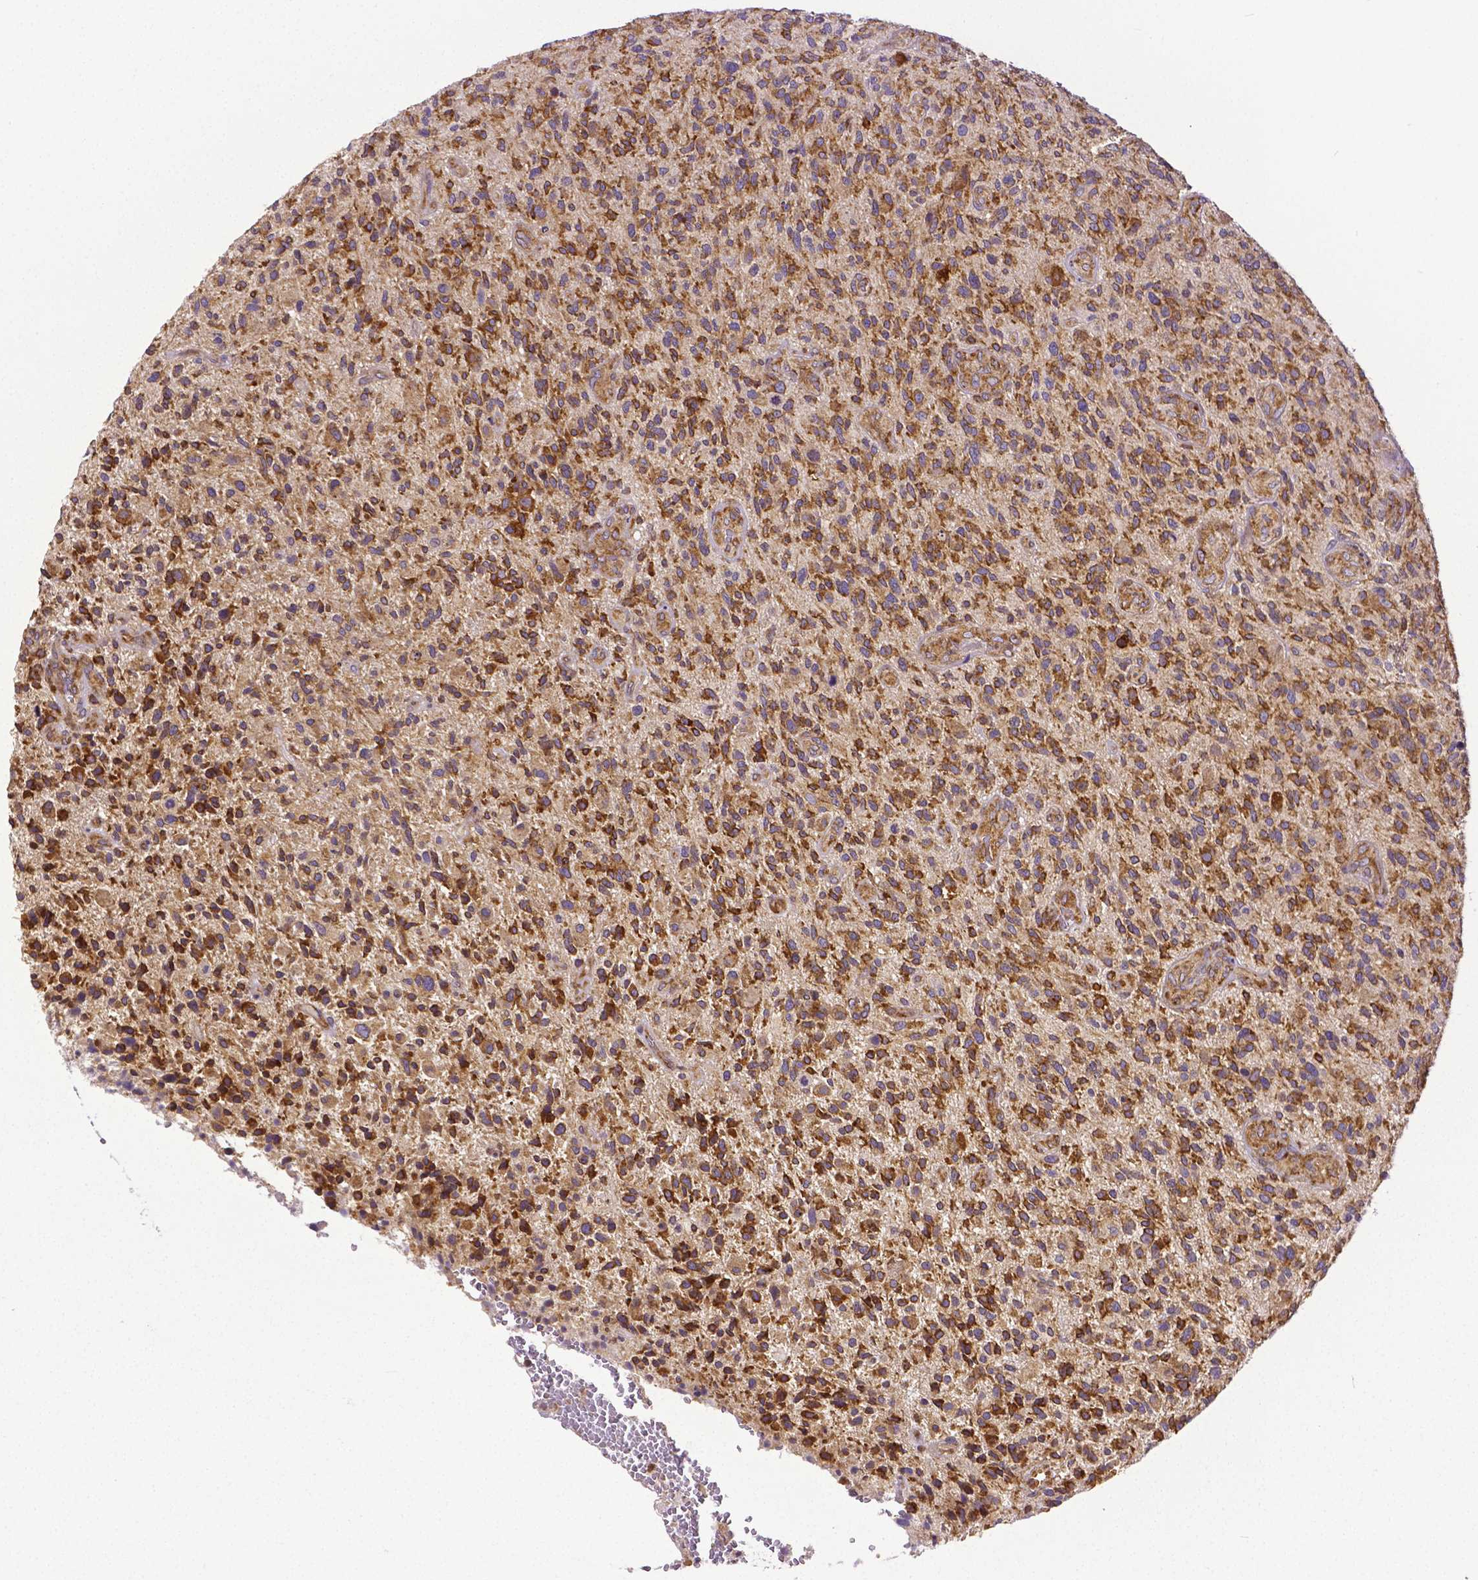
{"staining": {"intensity": "strong", "quantity": ">75%", "location": "cytoplasmic/membranous"}, "tissue": "glioma", "cell_type": "Tumor cells", "image_type": "cancer", "snomed": [{"axis": "morphology", "description": "Glioma, malignant, High grade"}, {"axis": "topography", "description": "Brain"}], "caption": "DAB immunohistochemical staining of glioma displays strong cytoplasmic/membranous protein staining in approximately >75% of tumor cells.", "gene": "DICER1", "patient": {"sex": "male", "age": 47}}